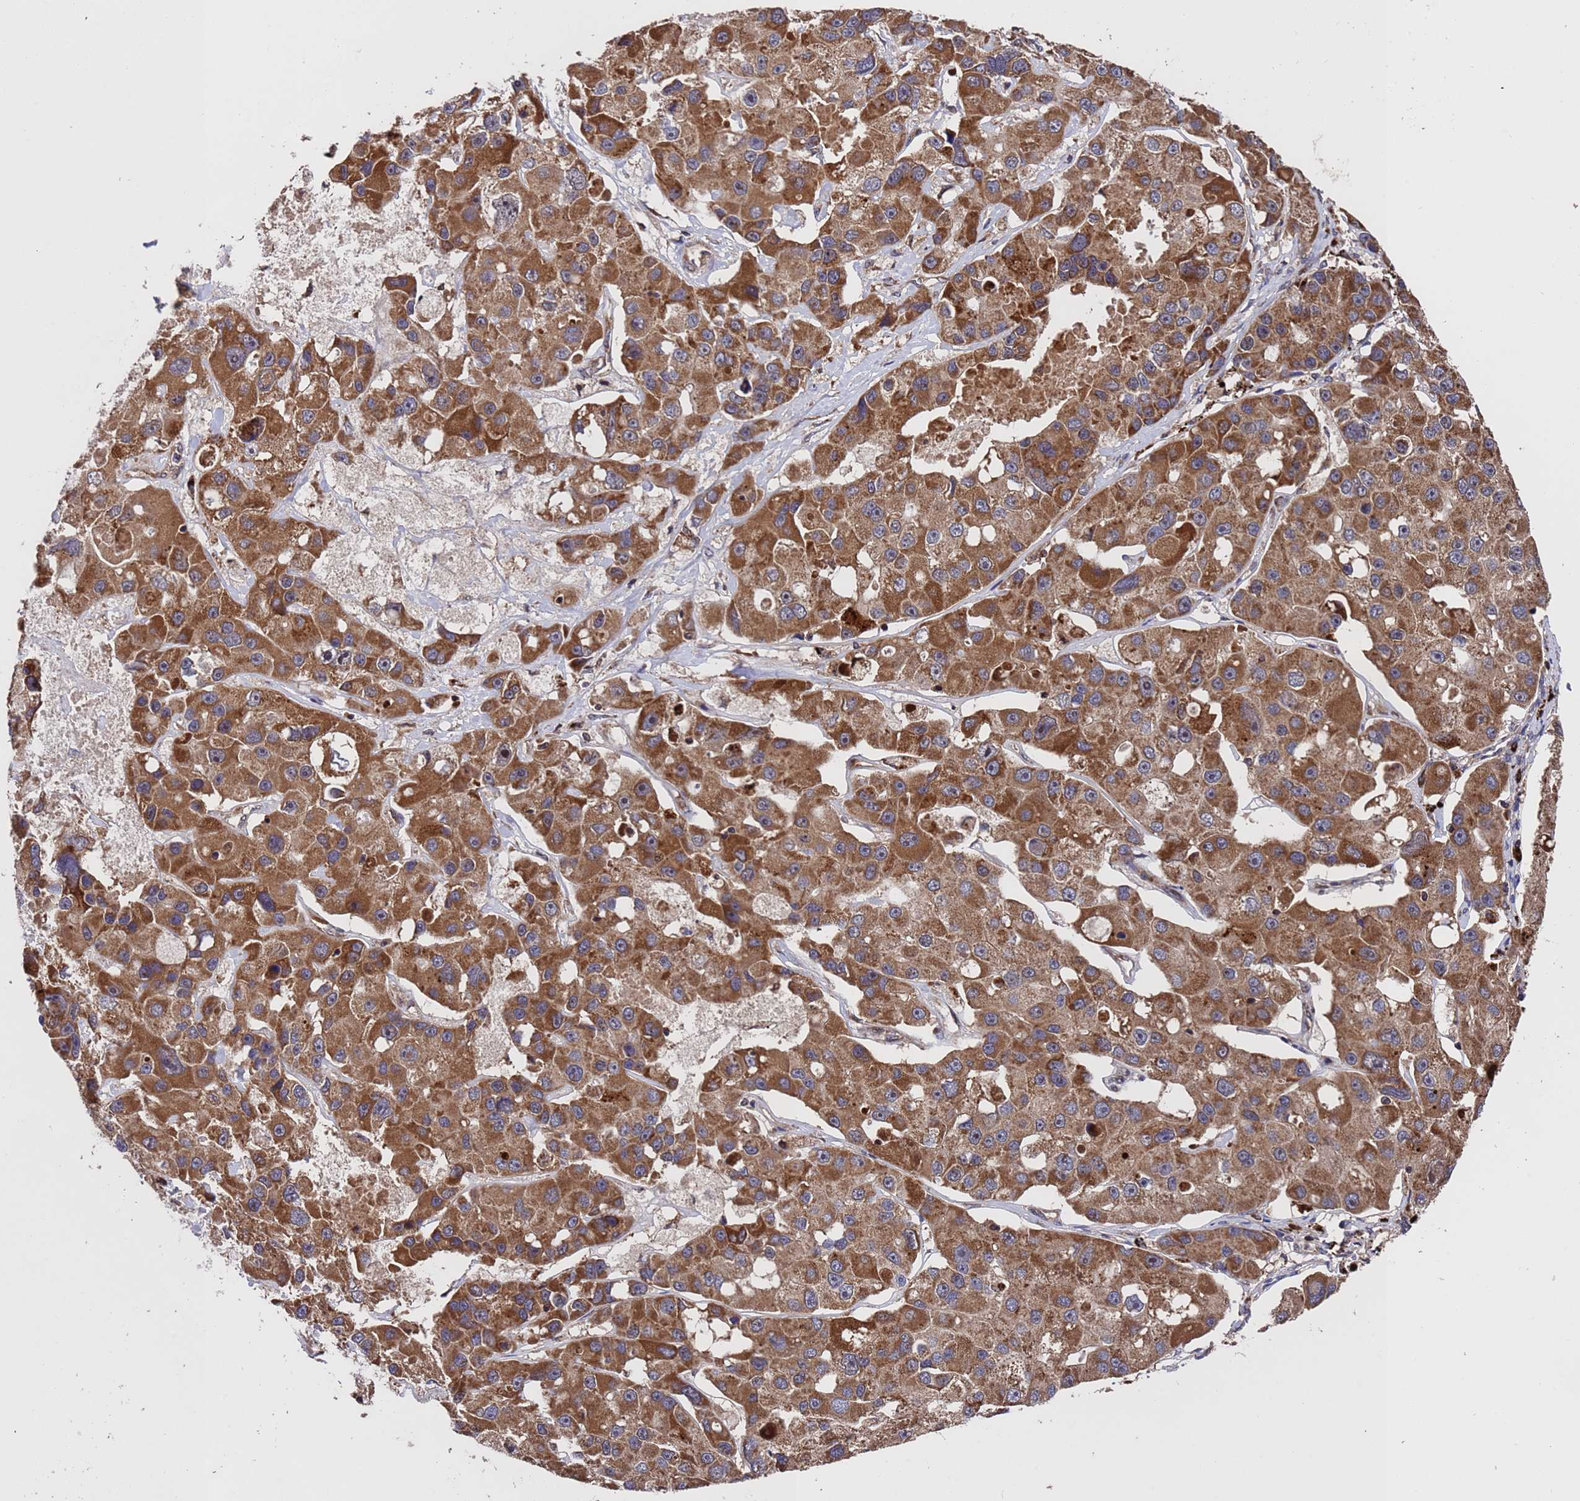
{"staining": {"intensity": "strong", "quantity": ">75%", "location": "cytoplasmic/membranous"}, "tissue": "lung cancer", "cell_type": "Tumor cells", "image_type": "cancer", "snomed": [{"axis": "morphology", "description": "Adenocarcinoma, NOS"}, {"axis": "topography", "description": "Lung"}], "caption": "DAB immunohistochemical staining of lung cancer demonstrates strong cytoplasmic/membranous protein staining in about >75% of tumor cells.", "gene": "TSR3", "patient": {"sex": "female", "age": 54}}